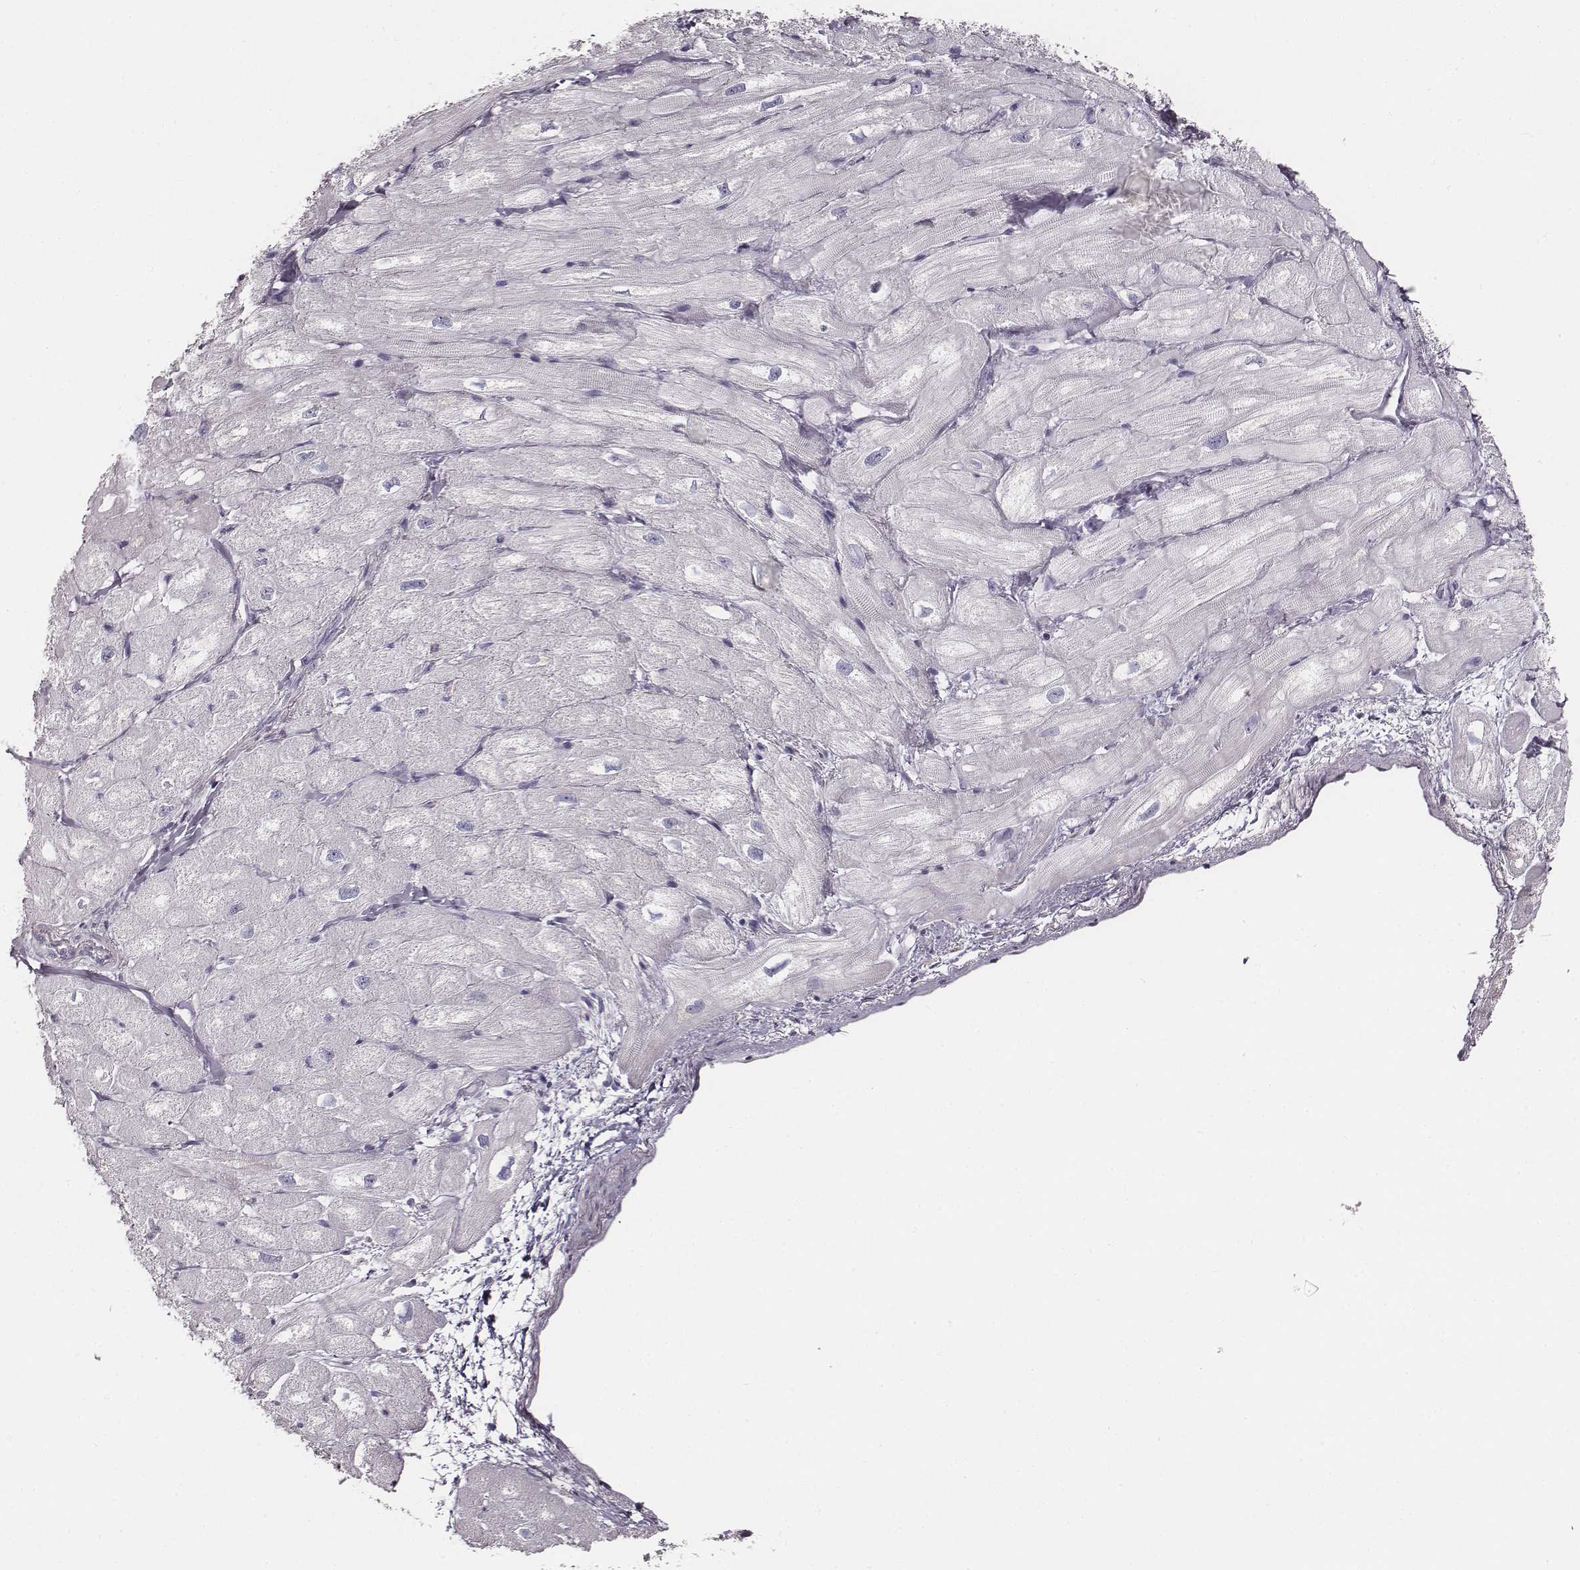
{"staining": {"intensity": "negative", "quantity": "none", "location": "none"}, "tissue": "heart muscle", "cell_type": "Cardiomyocytes", "image_type": "normal", "snomed": [{"axis": "morphology", "description": "Normal tissue, NOS"}, {"axis": "topography", "description": "Heart"}], "caption": "High power microscopy image of an immunohistochemistry (IHC) image of benign heart muscle, revealing no significant positivity in cardiomyocytes.", "gene": "UBL4B", "patient": {"sex": "male", "age": 60}}